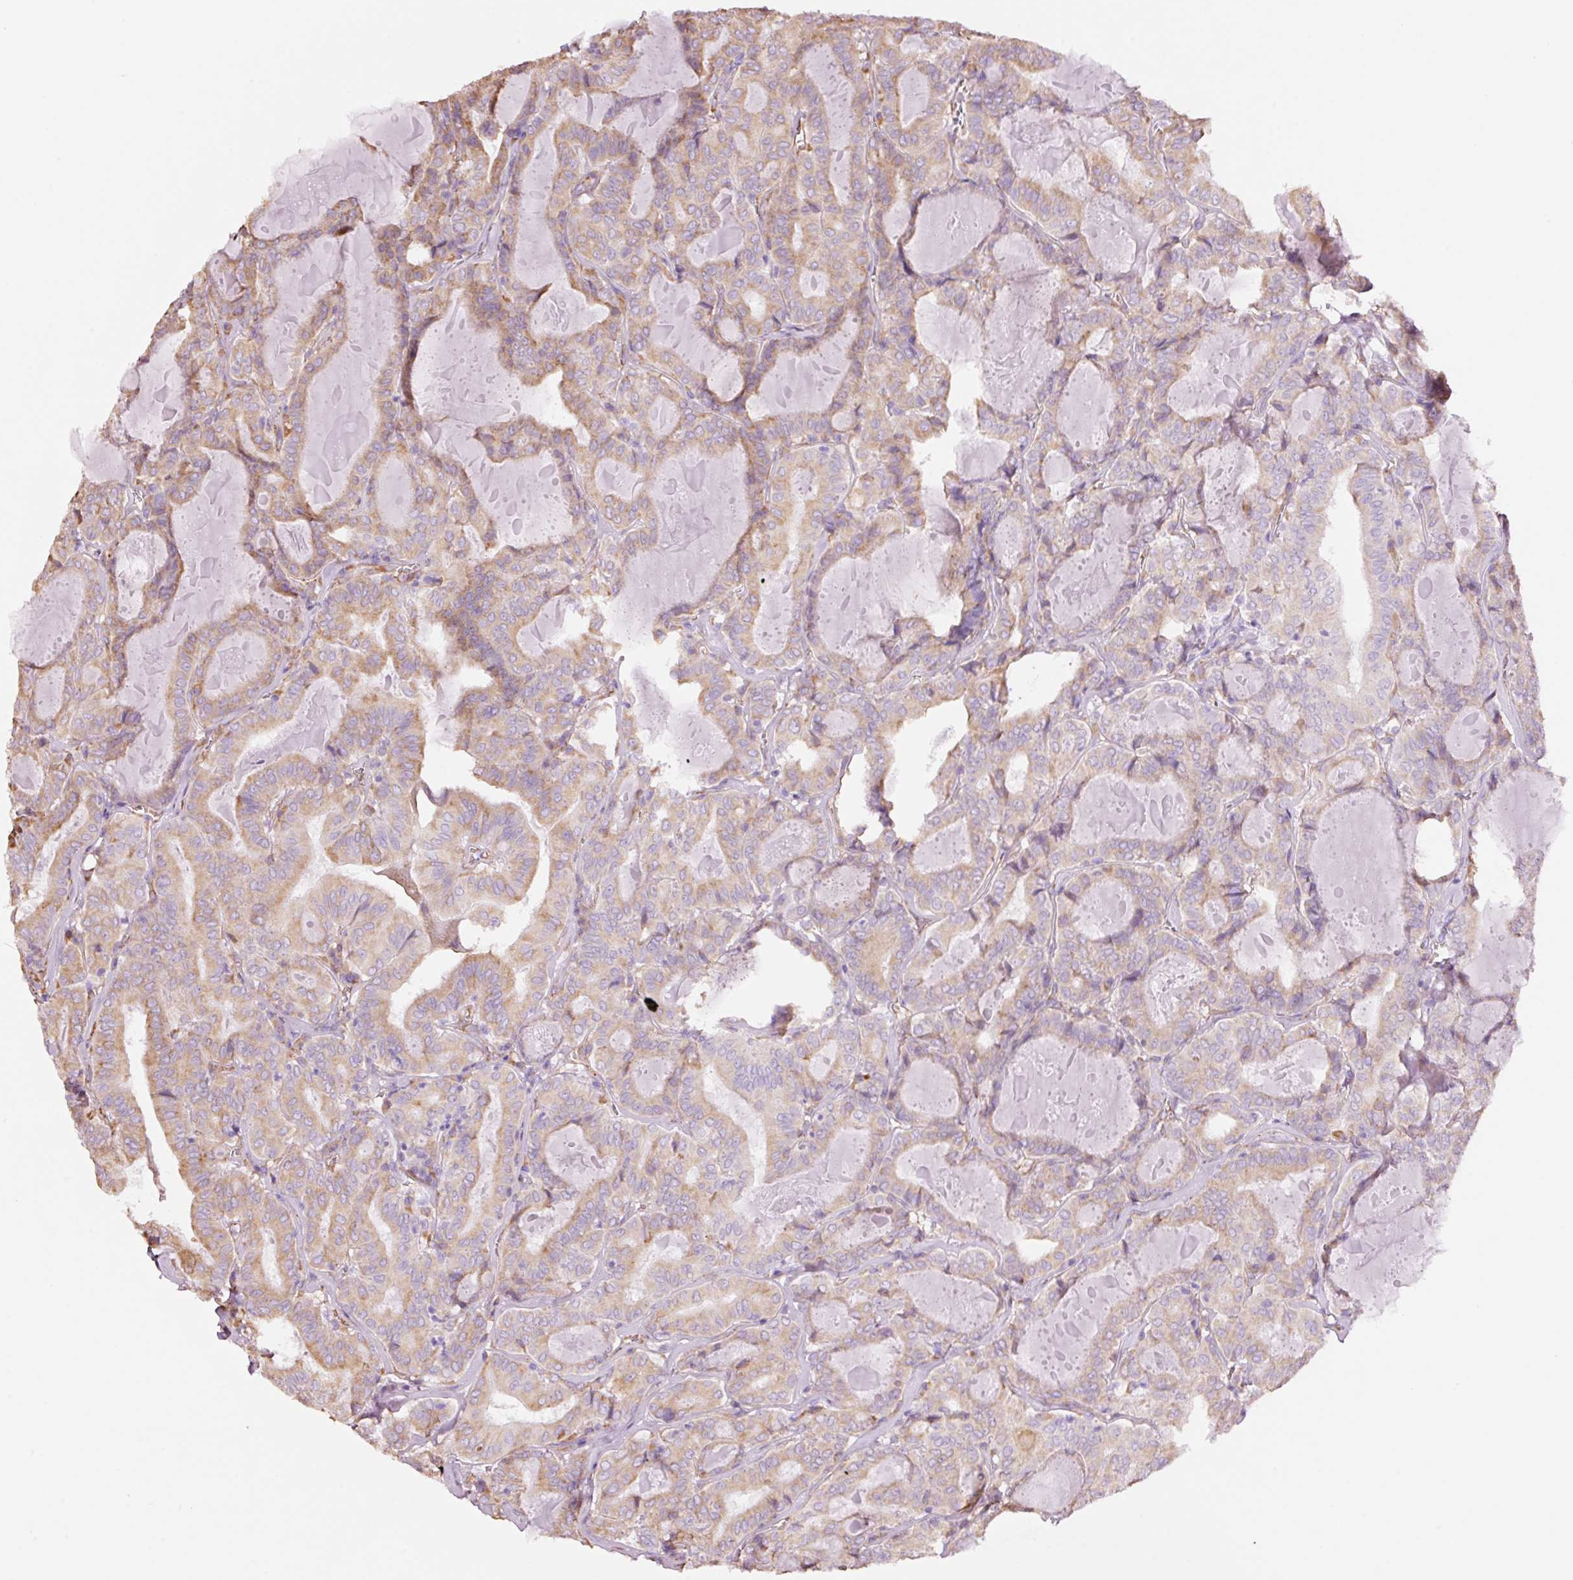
{"staining": {"intensity": "moderate", "quantity": ">75%", "location": "cytoplasmic/membranous"}, "tissue": "thyroid cancer", "cell_type": "Tumor cells", "image_type": "cancer", "snomed": [{"axis": "morphology", "description": "Papillary adenocarcinoma, NOS"}, {"axis": "topography", "description": "Thyroid gland"}], "caption": "A high-resolution histopathology image shows IHC staining of papillary adenocarcinoma (thyroid), which exhibits moderate cytoplasmic/membranous positivity in approximately >75% of tumor cells. The staining was performed using DAB to visualize the protein expression in brown, while the nuclei were stained in blue with hematoxylin (Magnification: 20x).", "gene": "GCG", "patient": {"sex": "female", "age": 72}}